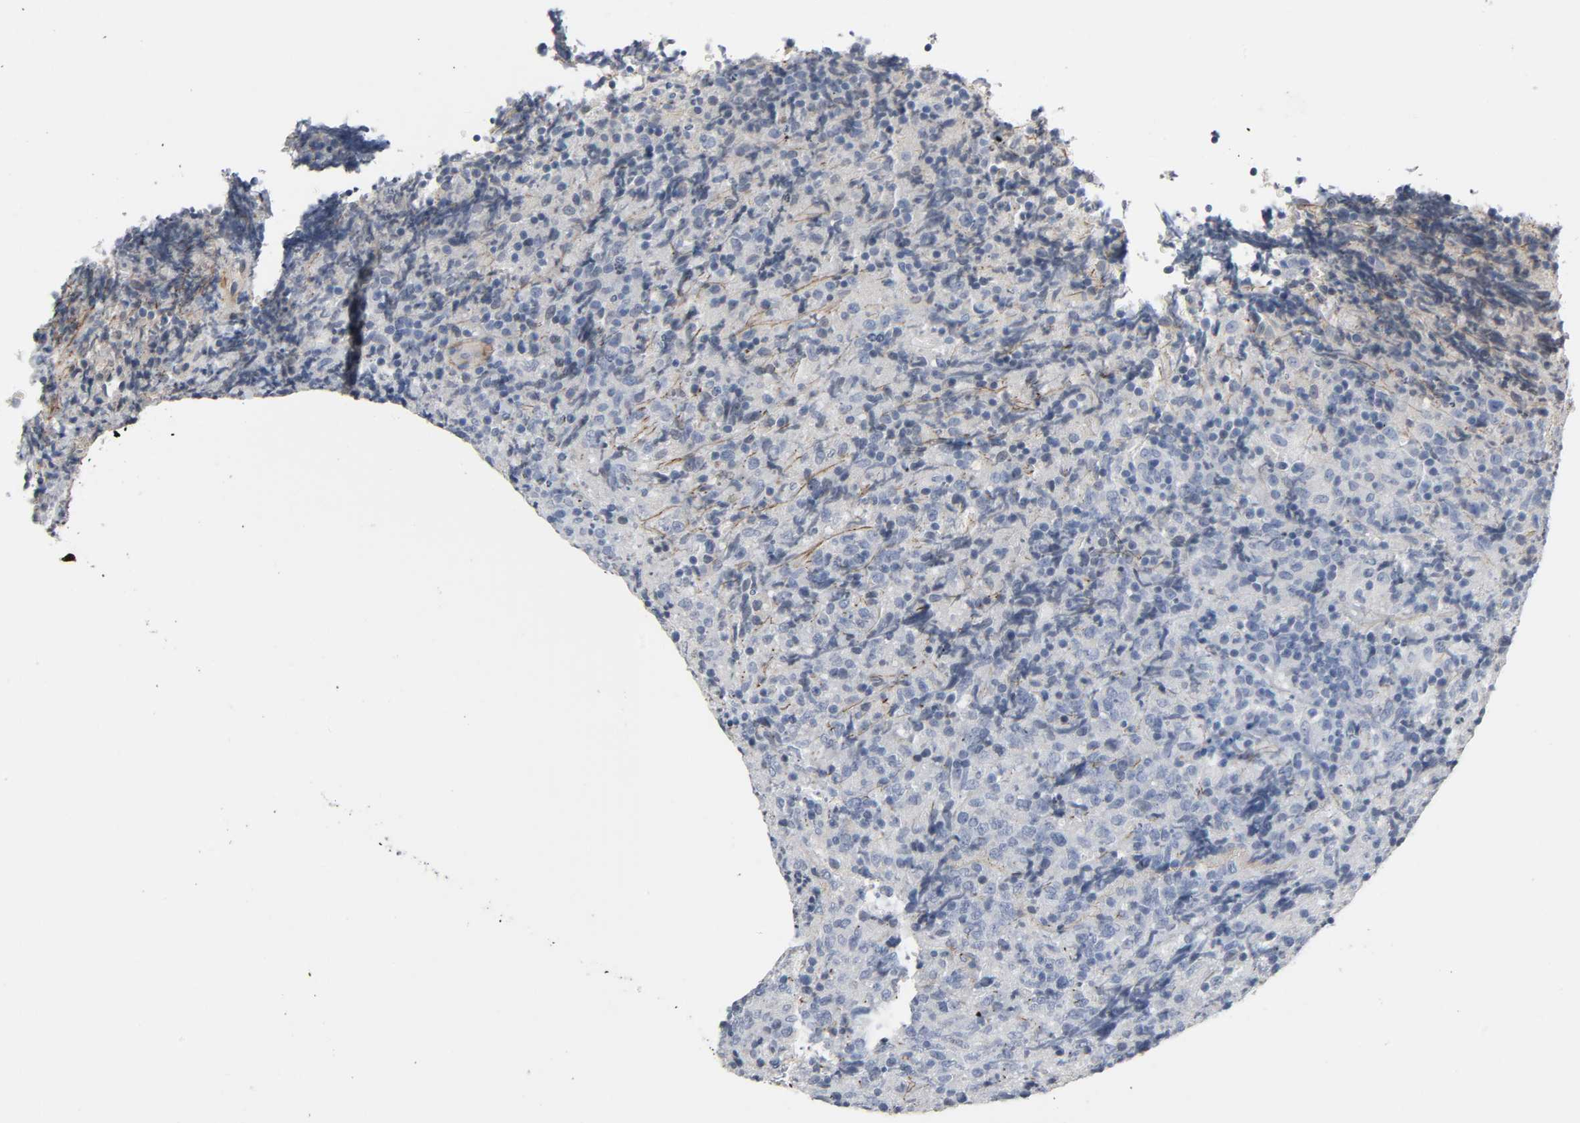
{"staining": {"intensity": "negative", "quantity": "none", "location": "none"}, "tissue": "lymphoma", "cell_type": "Tumor cells", "image_type": "cancer", "snomed": [{"axis": "morphology", "description": "Malignant lymphoma, non-Hodgkin's type, High grade"}, {"axis": "topography", "description": "Tonsil"}], "caption": "There is no significant positivity in tumor cells of lymphoma.", "gene": "FBLN5", "patient": {"sex": "female", "age": 36}}